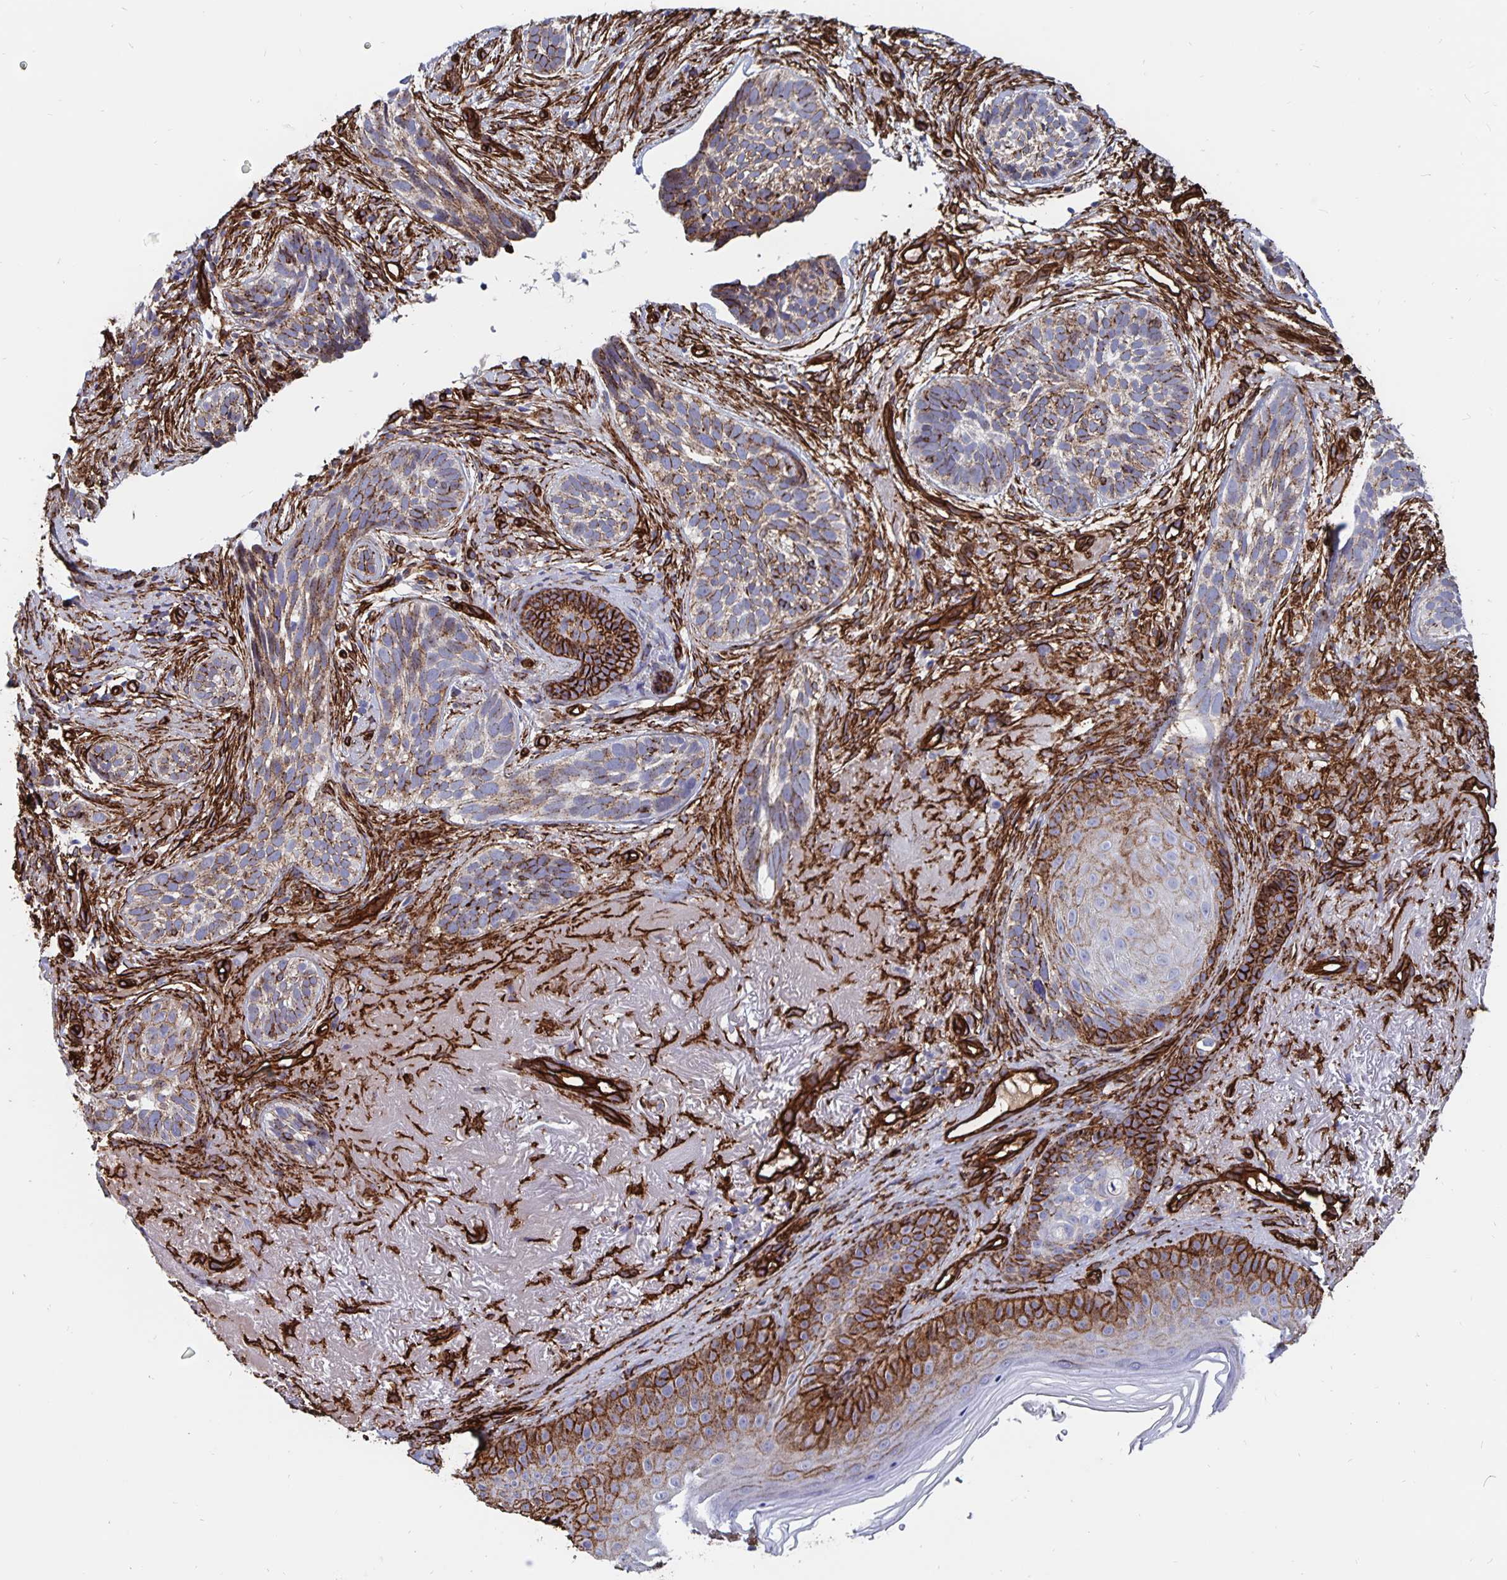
{"staining": {"intensity": "strong", "quantity": "25%-75%", "location": "cytoplasmic/membranous"}, "tissue": "skin cancer", "cell_type": "Tumor cells", "image_type": "cancer", "snomed": [{"axis": "morphology", "description": "Basal cell carcinoma"}, {"axis": "morphology", "description": "BCC, high aggressive"}, {"axis": "topography", "description": "Skin"}], "caption": "Skin cancer (basal cell carcinoma) stained with a brown dye shows strong cytoplasmic/membranous positive expression in about 25%-75% of tumor cells.", "gene": "DCHS2", "patient": {"sex": "female", "age": 86}}